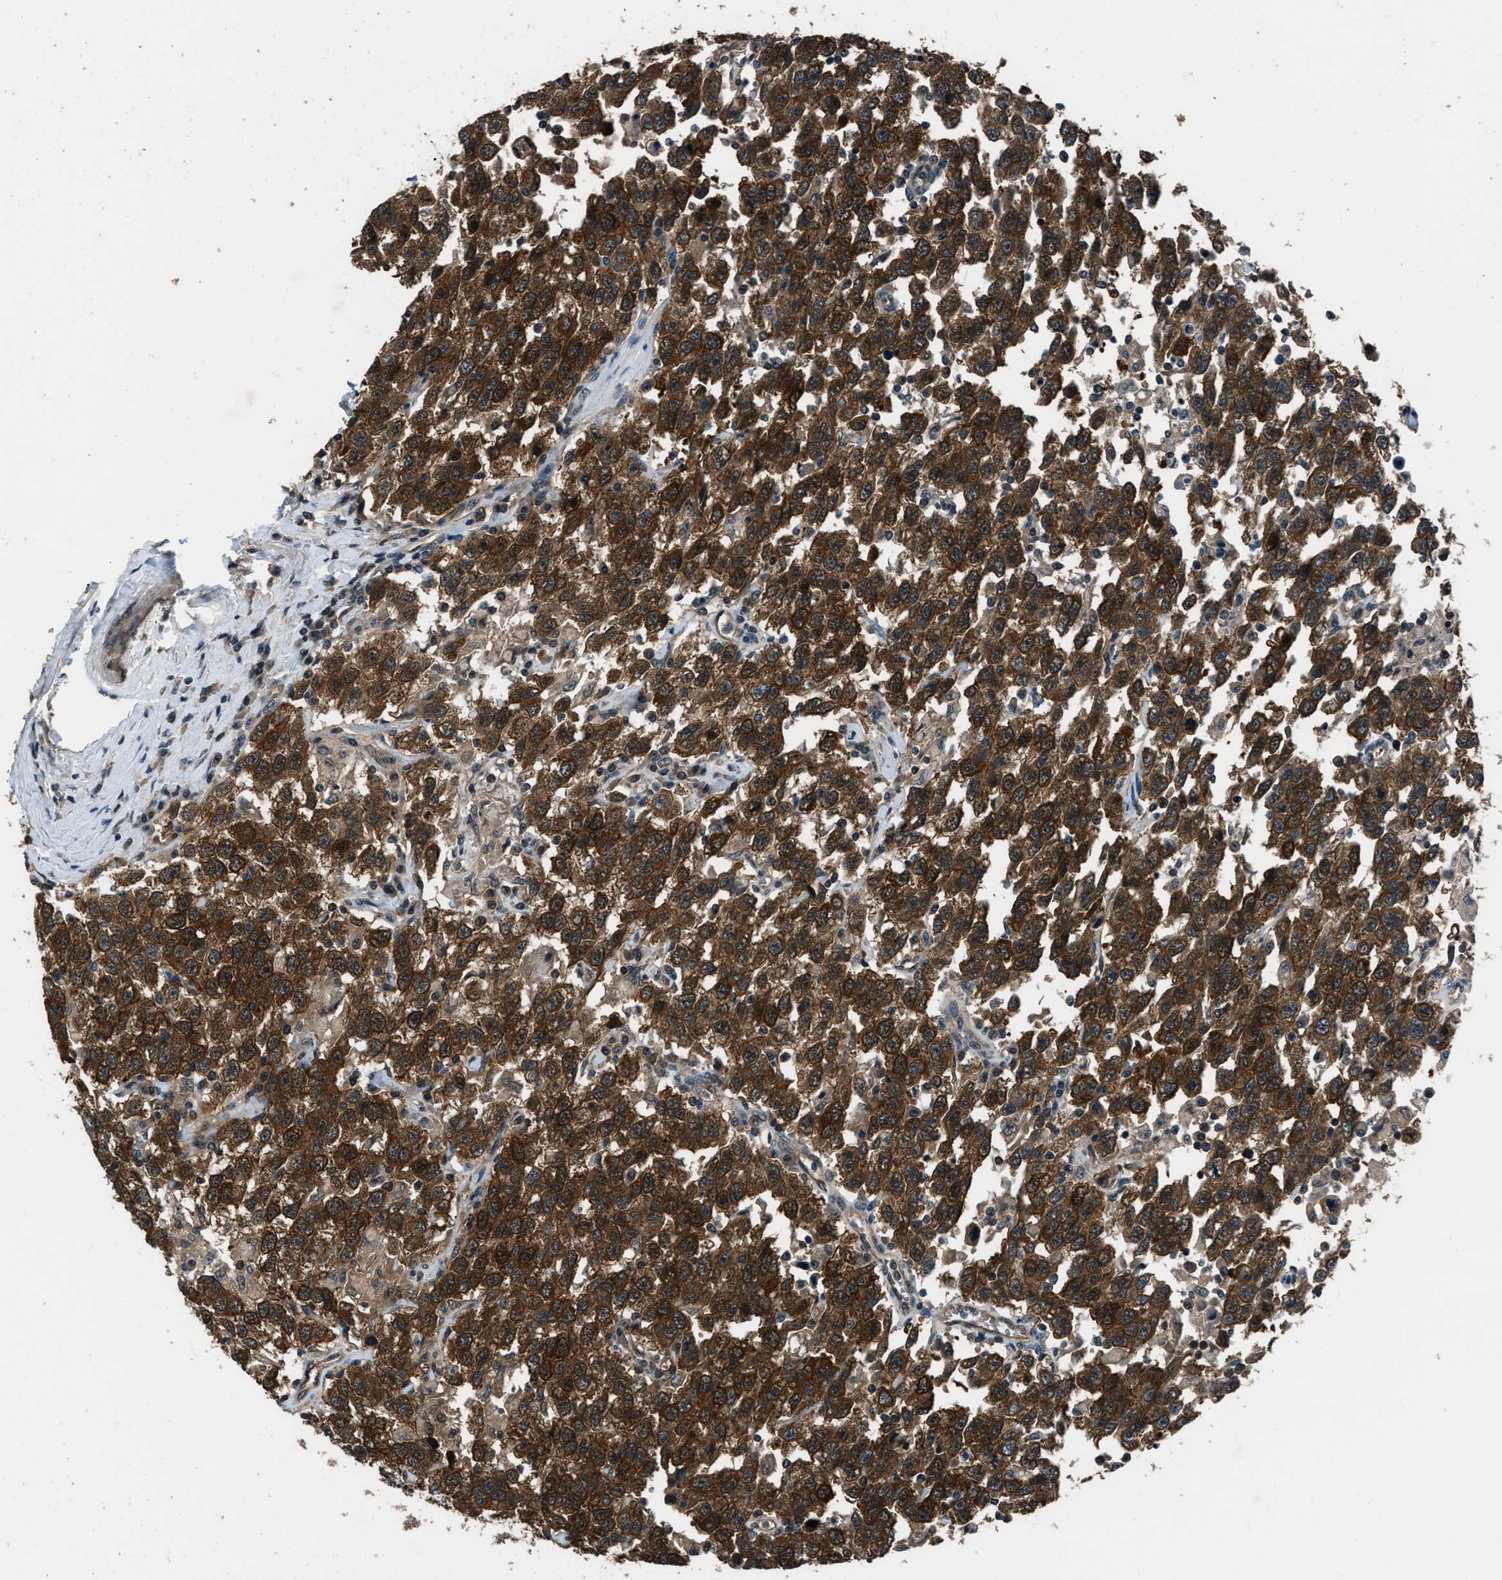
{"staining": {"intensity": "strong", "quantity": ">75%", "location": "cytoplasmic/membranous"}, "tissue": "testis cancer", "cell_type": "Tumor cells", "image_type": "cancer", "snomed": [{"axis": "morphology", "description": "Seminoma, NOS"}, {"axis": "topography", "description": "Testis"}], "caption": "Human testis cancer stained with a brown dye reveals strong cytoplasmic/membranous positive staining in about >75% of tumor cells.", "gene": "NUDCD3", "patient": {"sex": "male", "age": 41}}